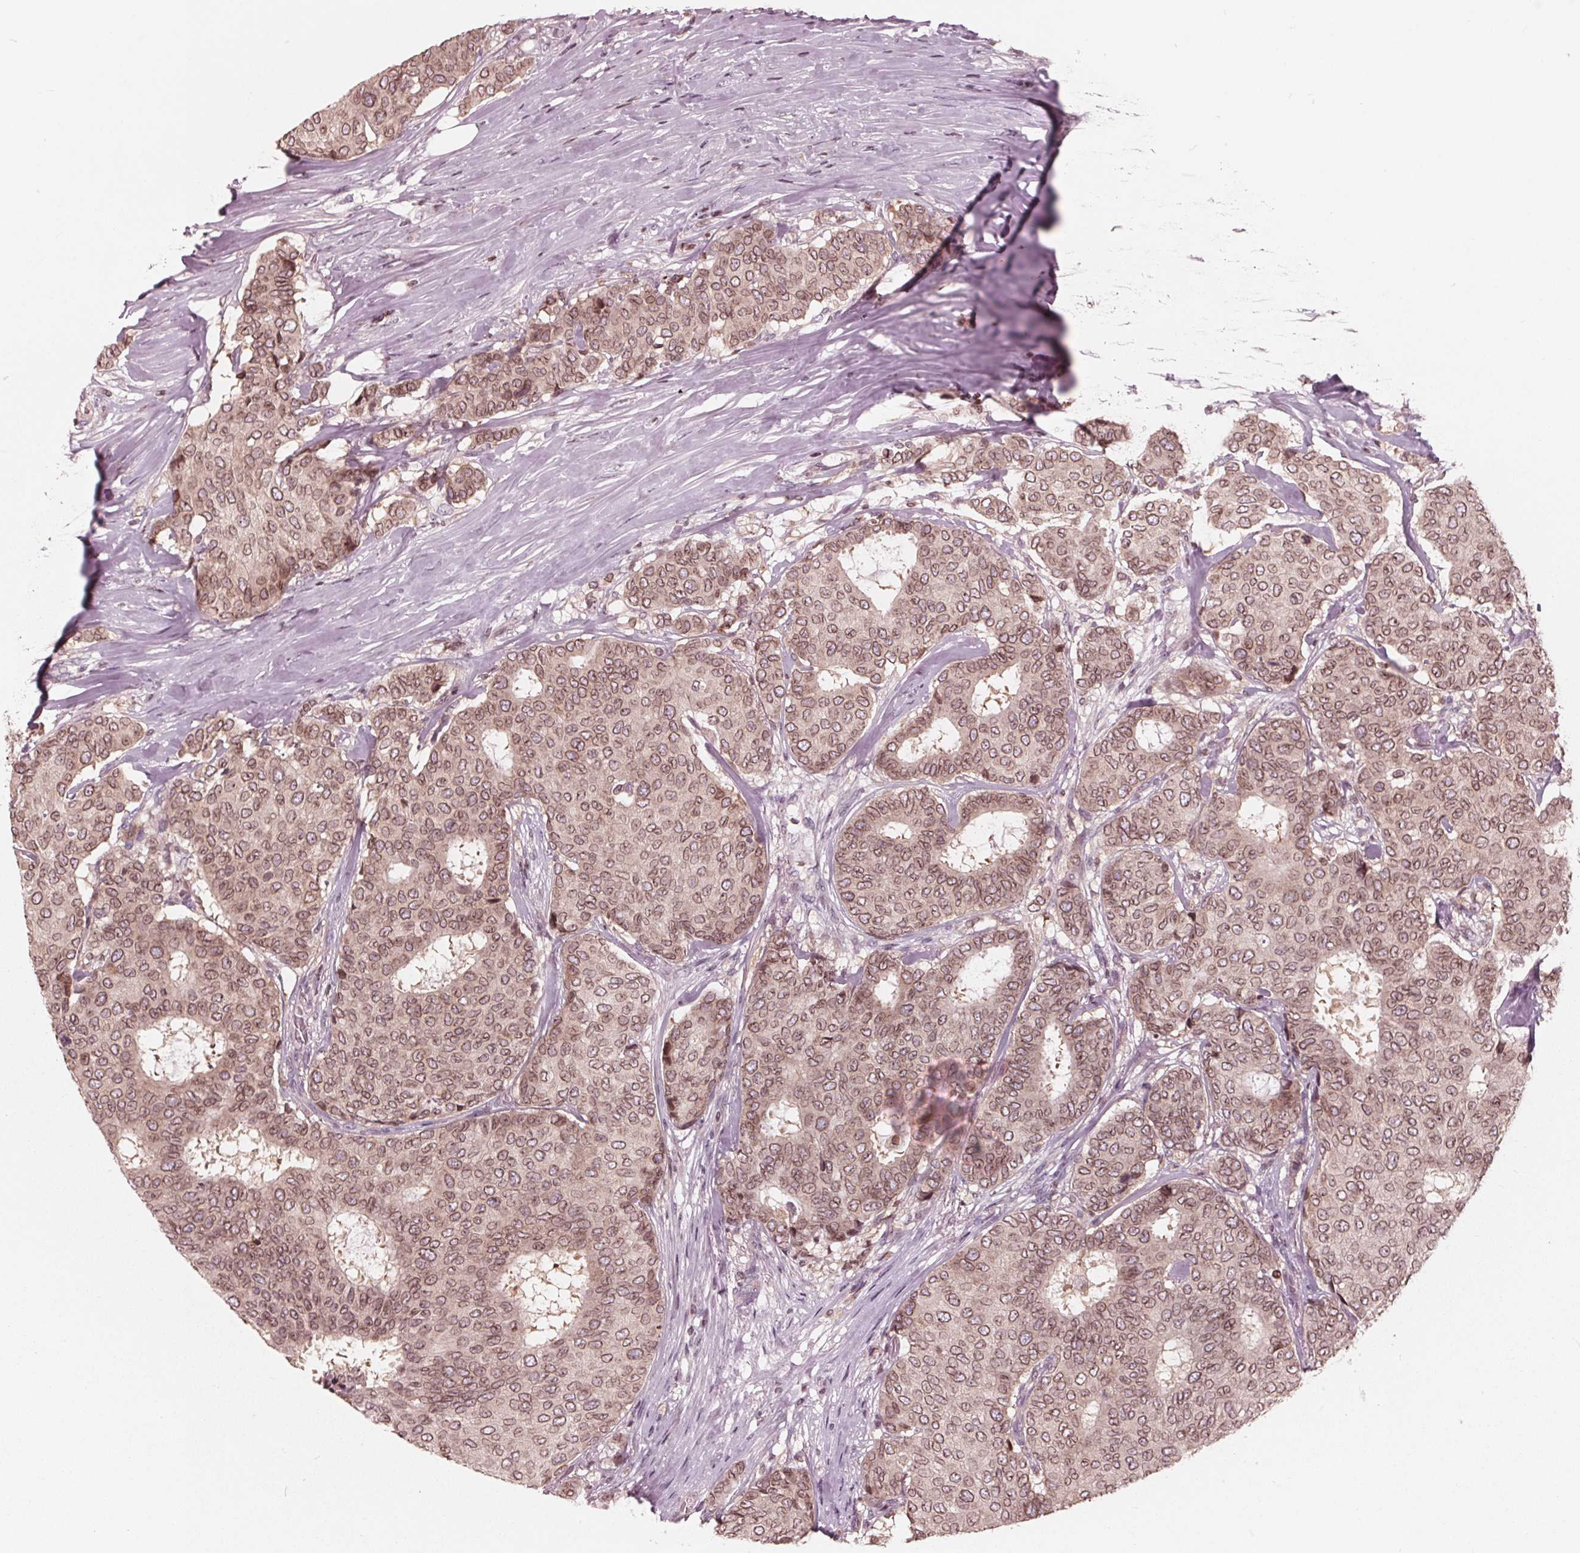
{"staining": {"intensity": "moderate", "quantity": ">75%", "location": "cytoplasmic/membranous,nuclear"}, "tissue": "breast cancer", "cell_type": "Tumor cells", "image_type": "cancer", "snomed": [{"axis": "morphology", "description": "Duct carcinoma"}, {"axis": "topography", "description": "Breast"}], "caption": "Immunohistochemical staining of human breast intraductal carcinoma reveals medium levels of moderate cytoplasmic/membranous and nuclear protein expression in approximately >75% of tumor cells.", "gene": "NUP210", "patient": {"sex": "female", "age": 75}}